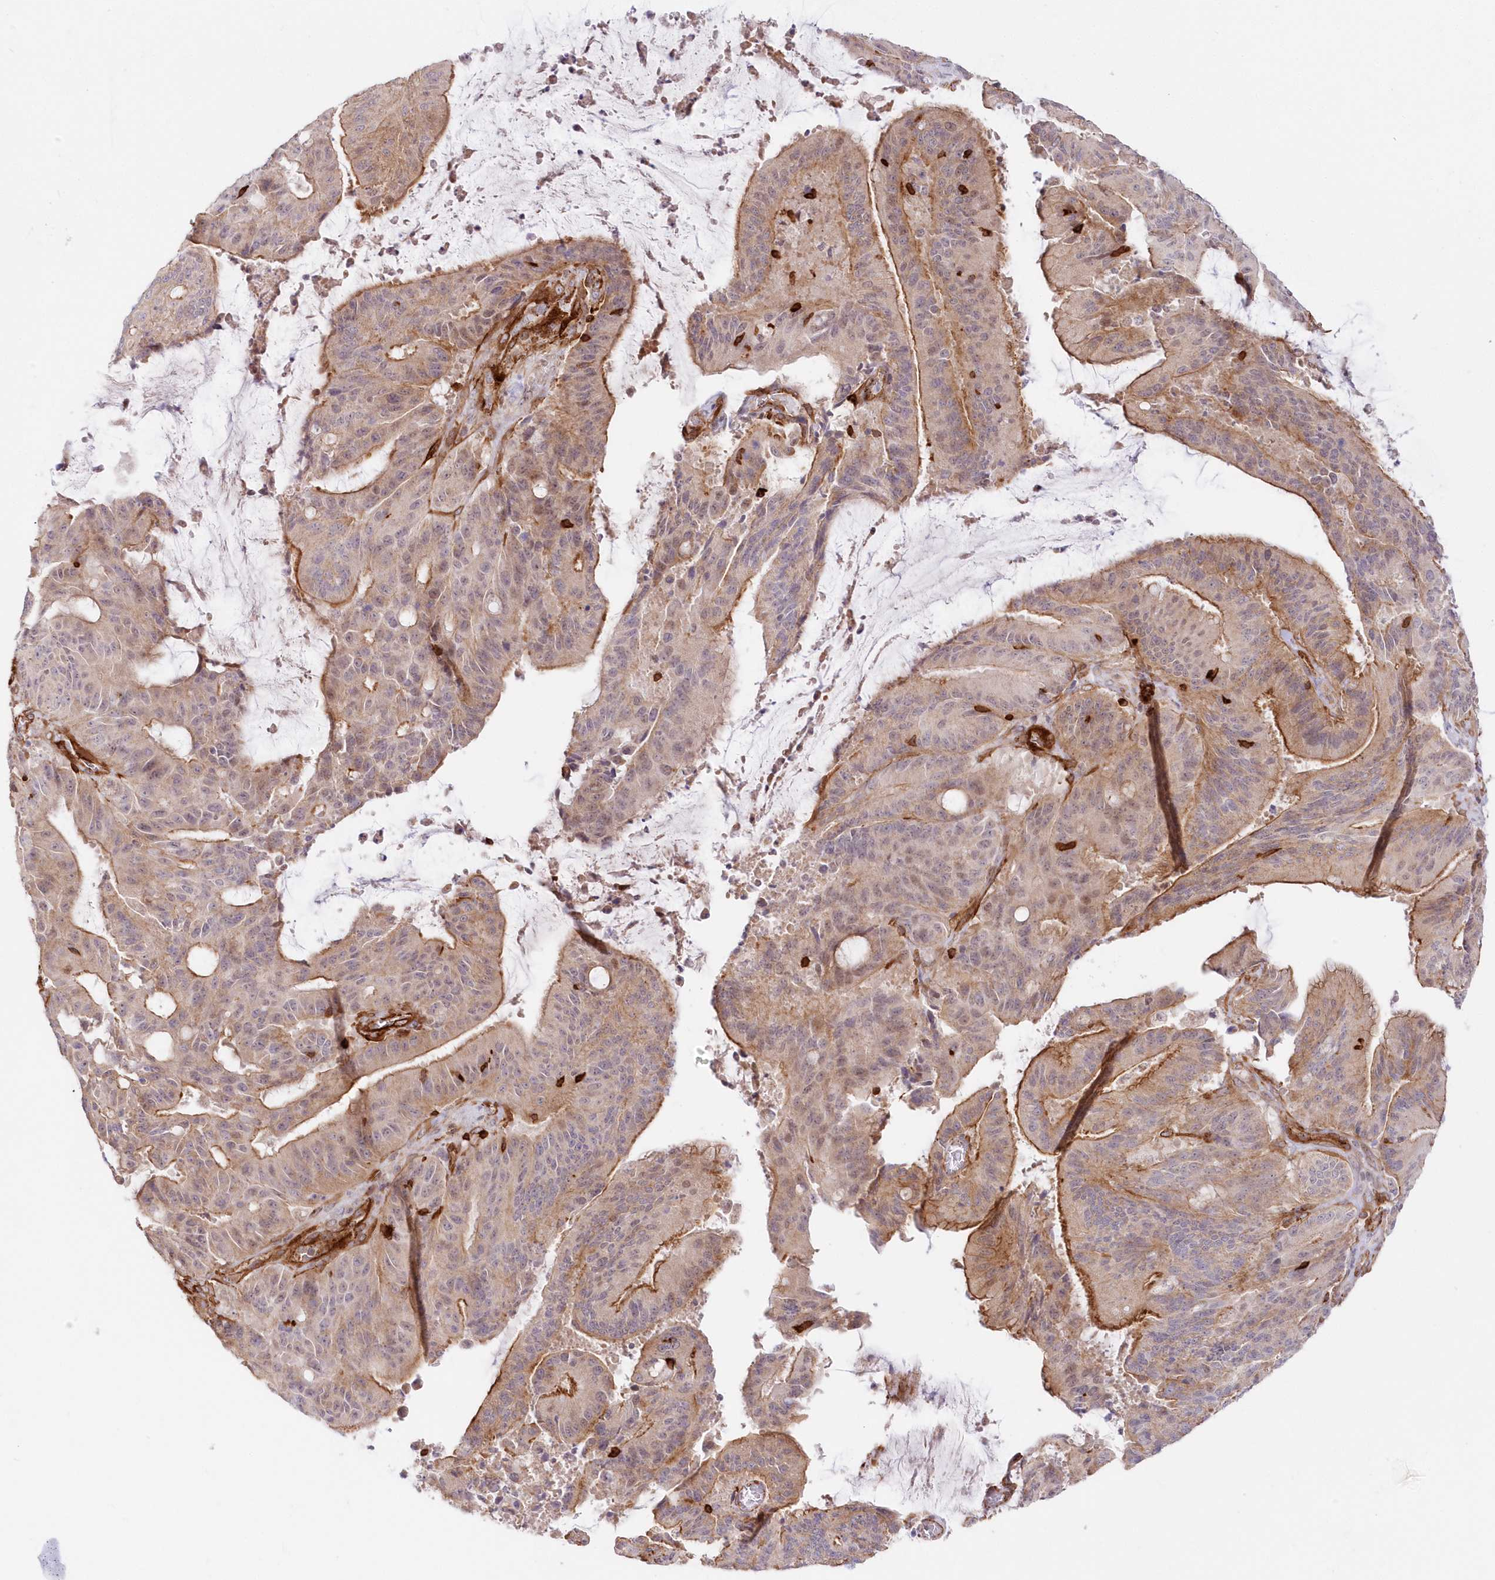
{"staining": {"intensity": "moderate", "quantity": "25%-75%", "location": "cytoplasmic/membranous"}, "tissue": "liver cancer", "cell_type": "Tumor cells", "image_type": "cancer", "snomed": [{"axis": "morphology", "description": "Normal tissue, NOS"}, {"axis": "morphology", "description": "Cholangiocarcinoma"}, {"axis": "topography", "description": "Liver"}, {"axis": "topography", "description": "Peripheral nerve tissue"}], "caption": "Approximately 25%-75% of tumor cells in human liver cholangiocarcinoma display moderate cytoplasmic/membranous protein expression as visualized by brown immunohistochemical staining.", "gene": "AFAP1L2", "patient": {"sex": "female", "age": 73}}